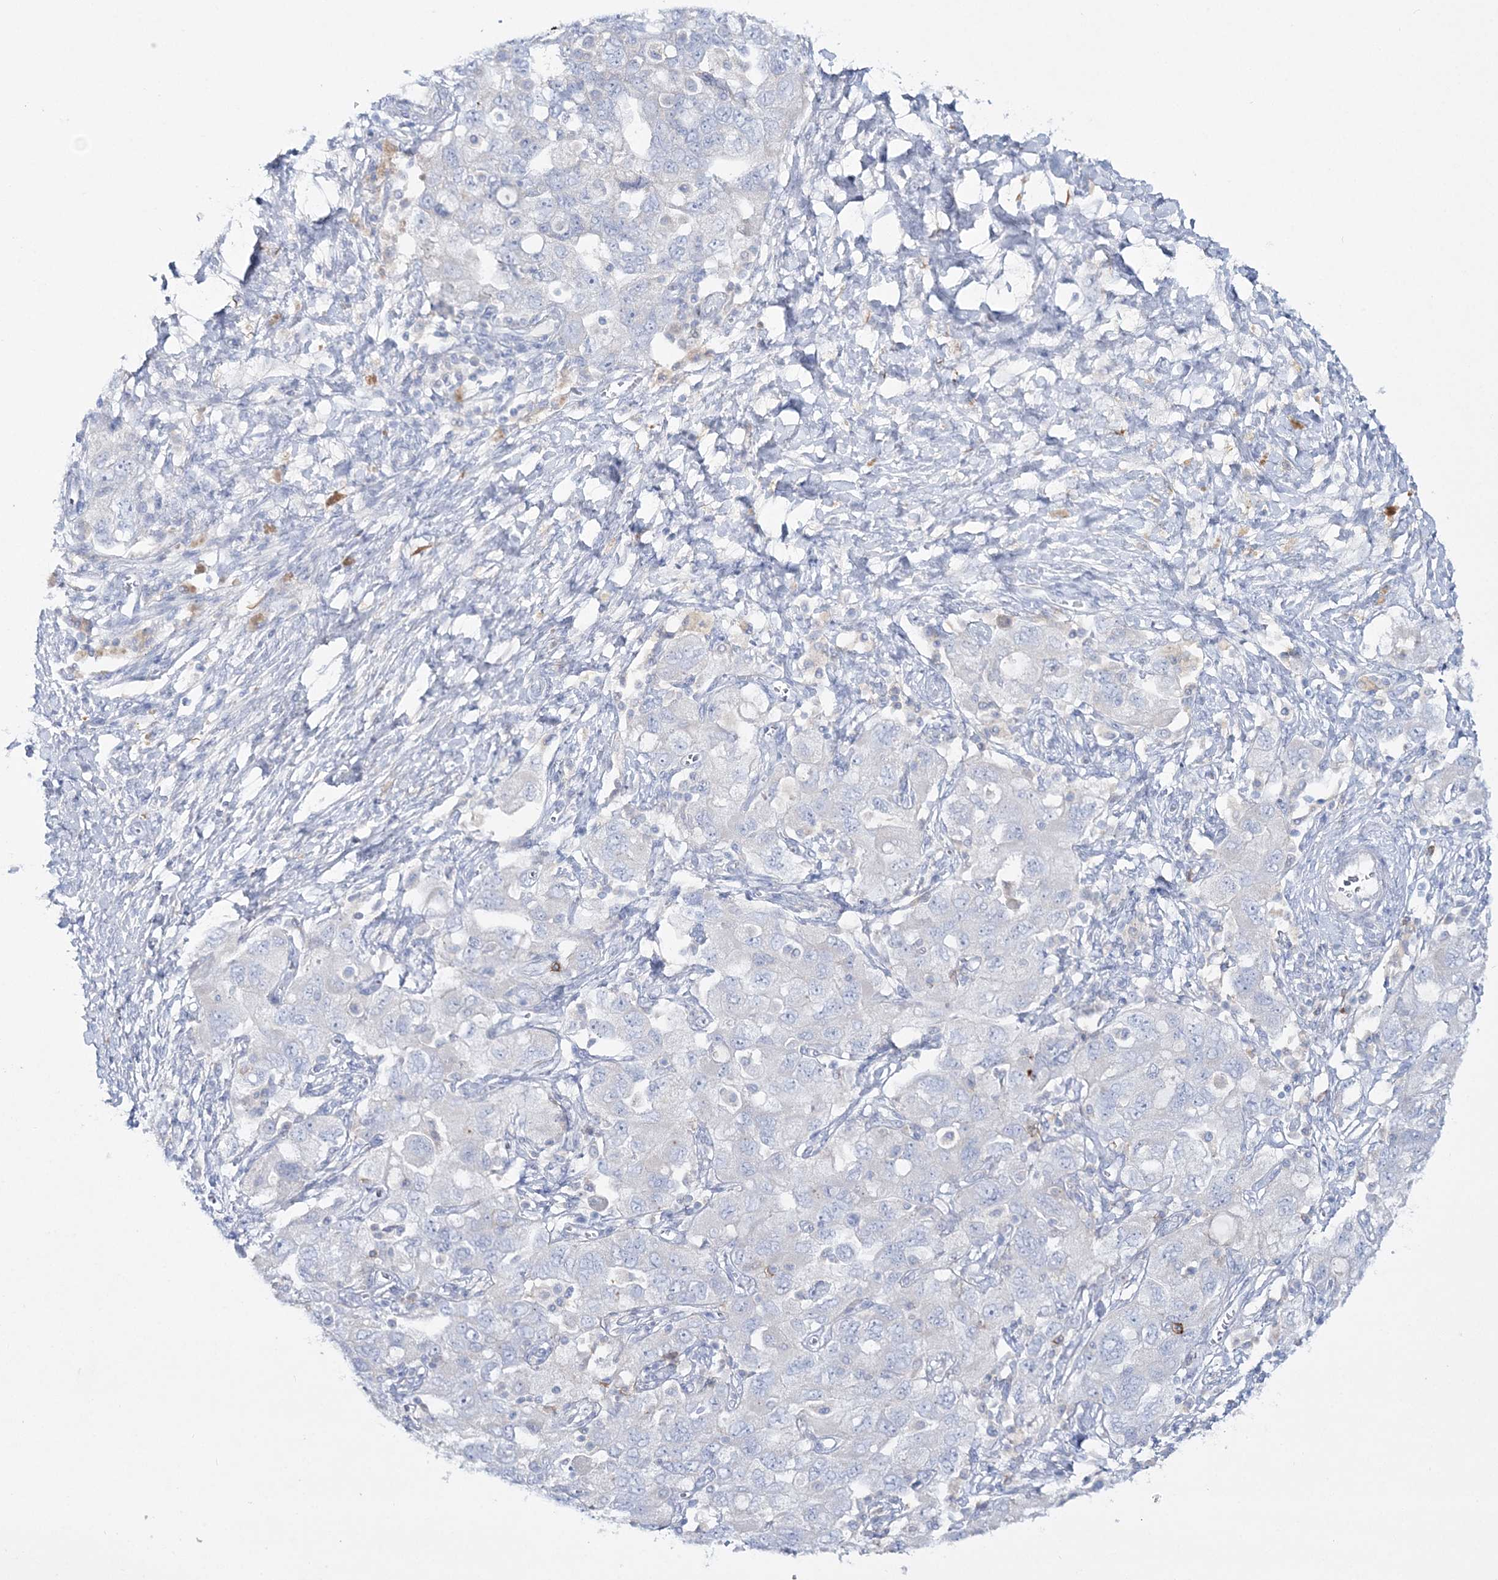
{"staining": {"intensity": "negative", "quantity": "none", "location": "none"}, "tissue": "ovarian cancer", "cell_type": "Tumor cells", "image_type": "cancer", "snomed": [{"axis": "morphology", "description": "Carcinoma, NOS"}, {"axis": "morphology", "description": "Cystadenocarcinoma, serous, NOS"}, {"axis": "topography", "description": "Ovary"}], "caption": "Immunohistochemical staining of human ovarian cancer shows no significant expression in tumor cells.", "gene": "WDSUB1", "patient": {"sex": "female", "age": 69}}